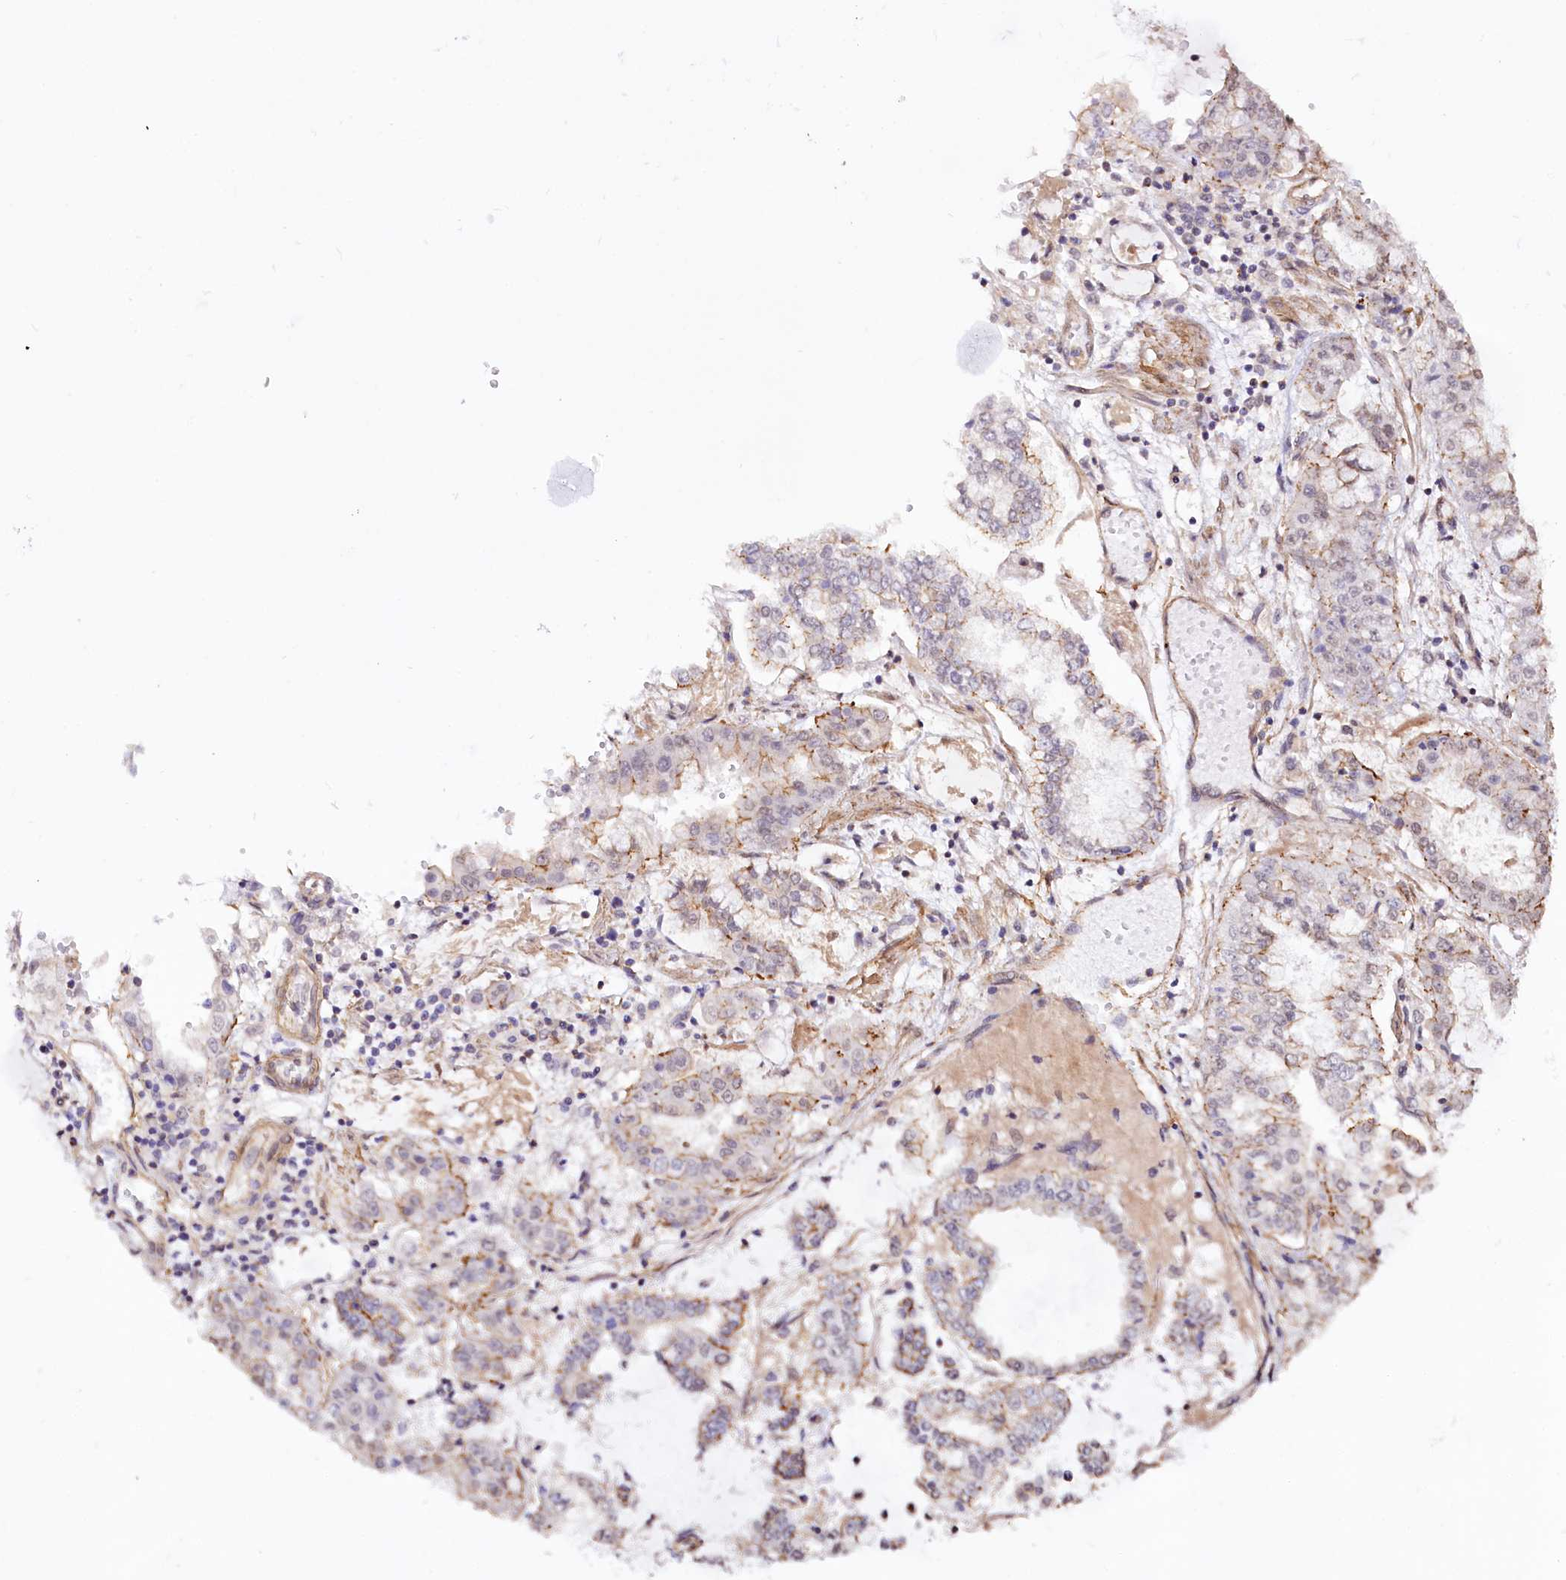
{"staining": {"intensity": "weak", "quantity": "<25%", "location": "cytoplasmic/membranous"}, "tissue": "stomach cancer", "cell_type": "Tumor cells", "image_type": "cancer", "snomed": [{"axis": "morphology", "description": "Adenocarcinoma, NOS"}, {"axis": "topography", "description": "Stomach"}], "caption": "The image reveals no staining of tumor cells in stomach adenocarcinoma.", "gene": "ST7", "patient": {"sex": "male", "age": 76}}